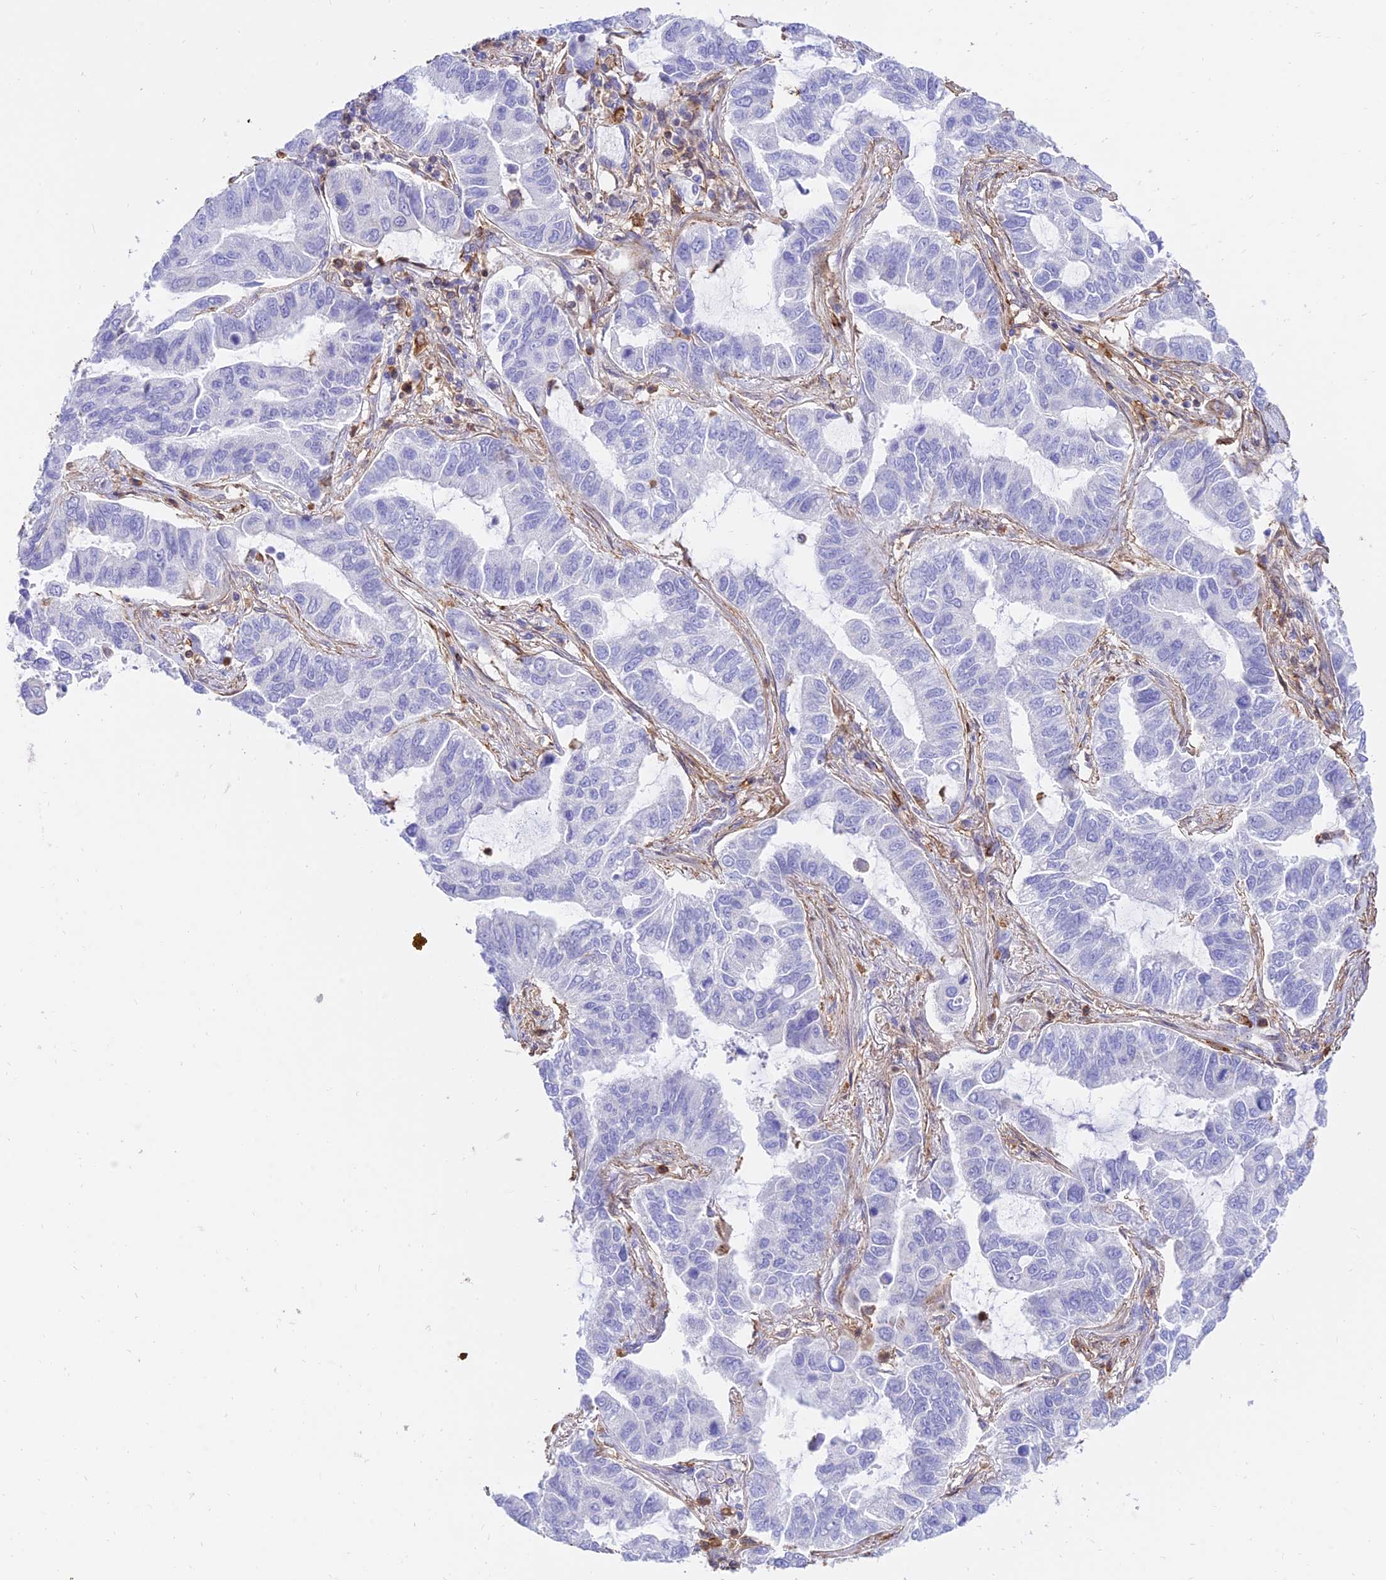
{"staining": {"intensity": "negative", "quantity": "none", "location": "none"}, "tissue": "lung cancer", "cell_type": "Tumor cells", "image_type": "cancer", "snomed": [{"axis": "morphology", "description": "Adenocarcinoma, NOS"}, {"axis": "topography", "description": "Lung"}], "caption": "A micrograph of lung cancer stained for a protein exhibits no brown staining in tumor cells. The staining is performed using DAB (3,3'-diaminobenzidine) brown chromogen with nuclei counter-stained in using hematoxylin.", "gene": "SREK1IP1", "patient": {"sex": "male", "age": 64}}